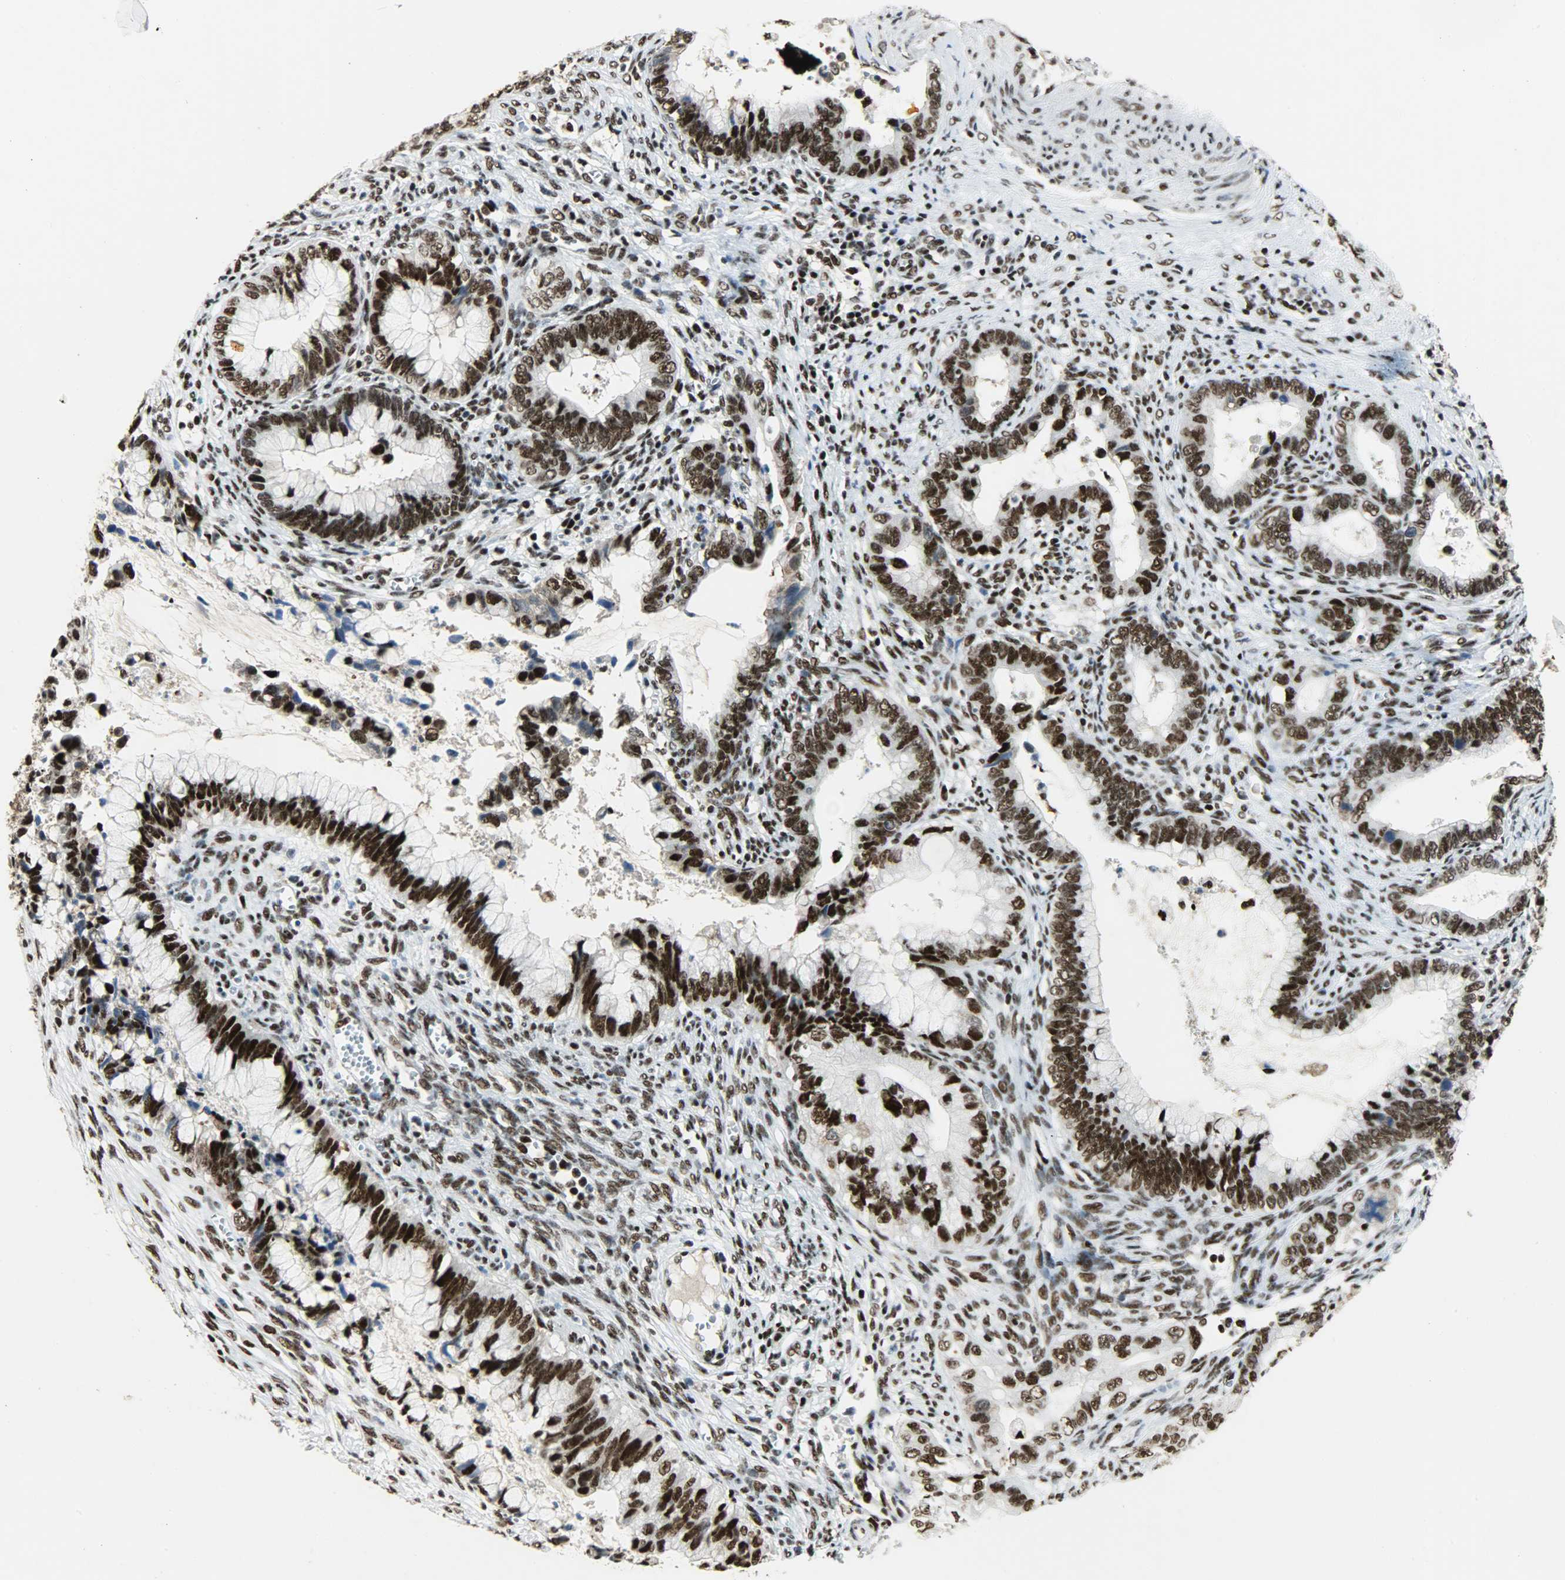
{"staining": {"intensity": "strong", "quantity": ">75%", "location": "nuclear"}, "tissue": "cervical cancer", "cell_type": "Tumor cells", "image_type": "cancer", "snomed": [{"axis": "morphology", "description": "Adenocarcinoma, NOS"}, {"axis": "topography", "description": "Cervix"}], "caption": "Cervical cancer (adenocarcinoma) stained with DAB immunohistochemistry (IHC) displays high levels of strong nuclear staining in about >75% of tumor cells. Ihc stains the protein in brown and the nuclei are stained blue.", "gene": "SSB", "patient": {"sex": "female", "age": 44}}